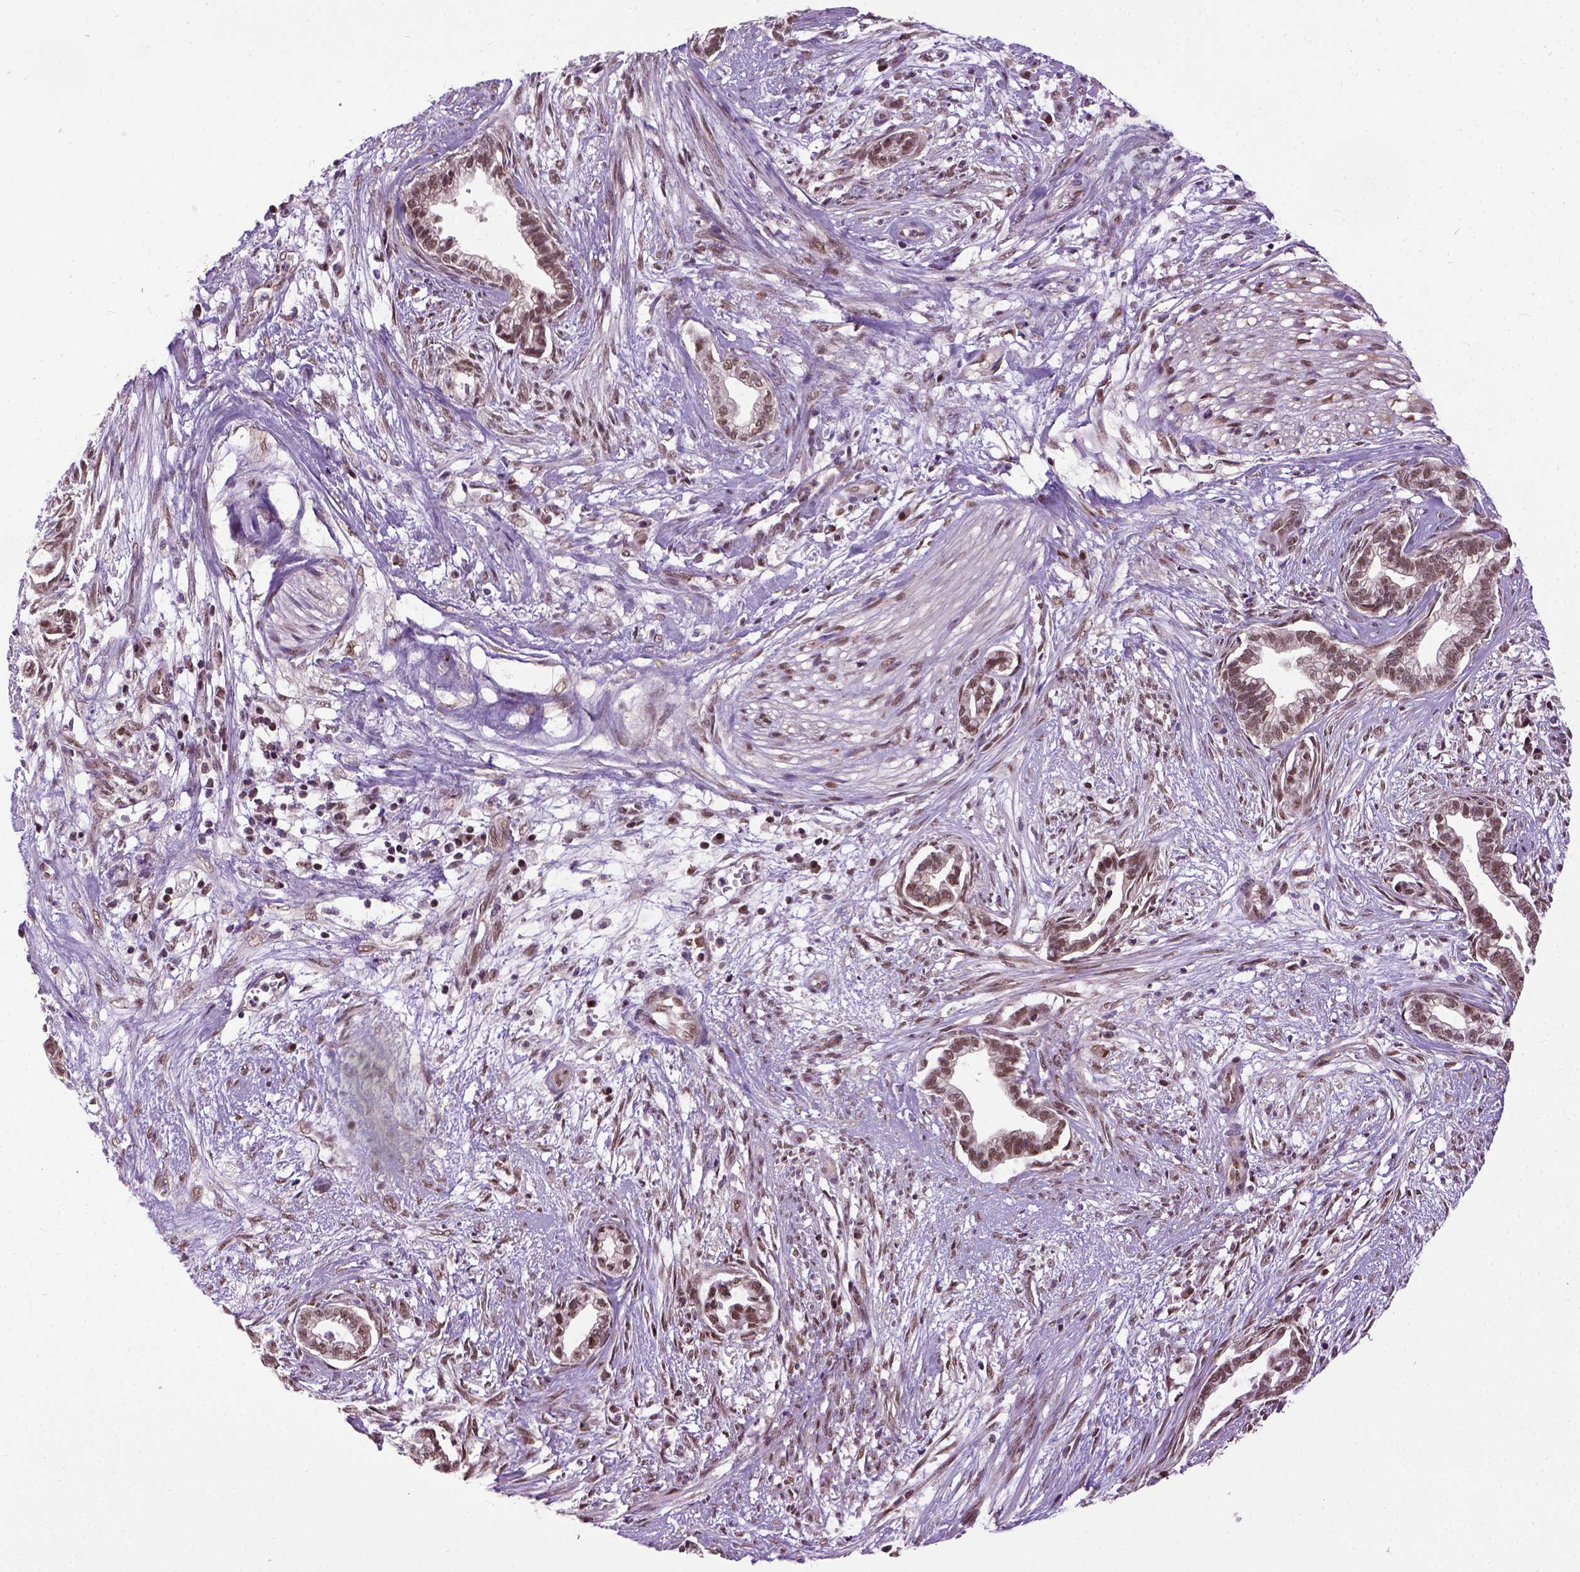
{"staining": {"intensity": "moderate", "quantity": ">75%", "location": "nuclear"}, "tissue": "cervical cancer", "cell_type": "Tumor cells", "image_type": "cancer", "snomed": [{"axis": "morphology", "description": "Adenocarcinoma, NOS"}, {"axis": "topography", "description": "Cervix"}], "caption": "Tumor cells demonstrate medium levels of moderate nuclear expression in about >75% of cells in cervical adenocarcinoma.", "gene": "UBA3", "patient": {"sex": "female", "age": 62}}